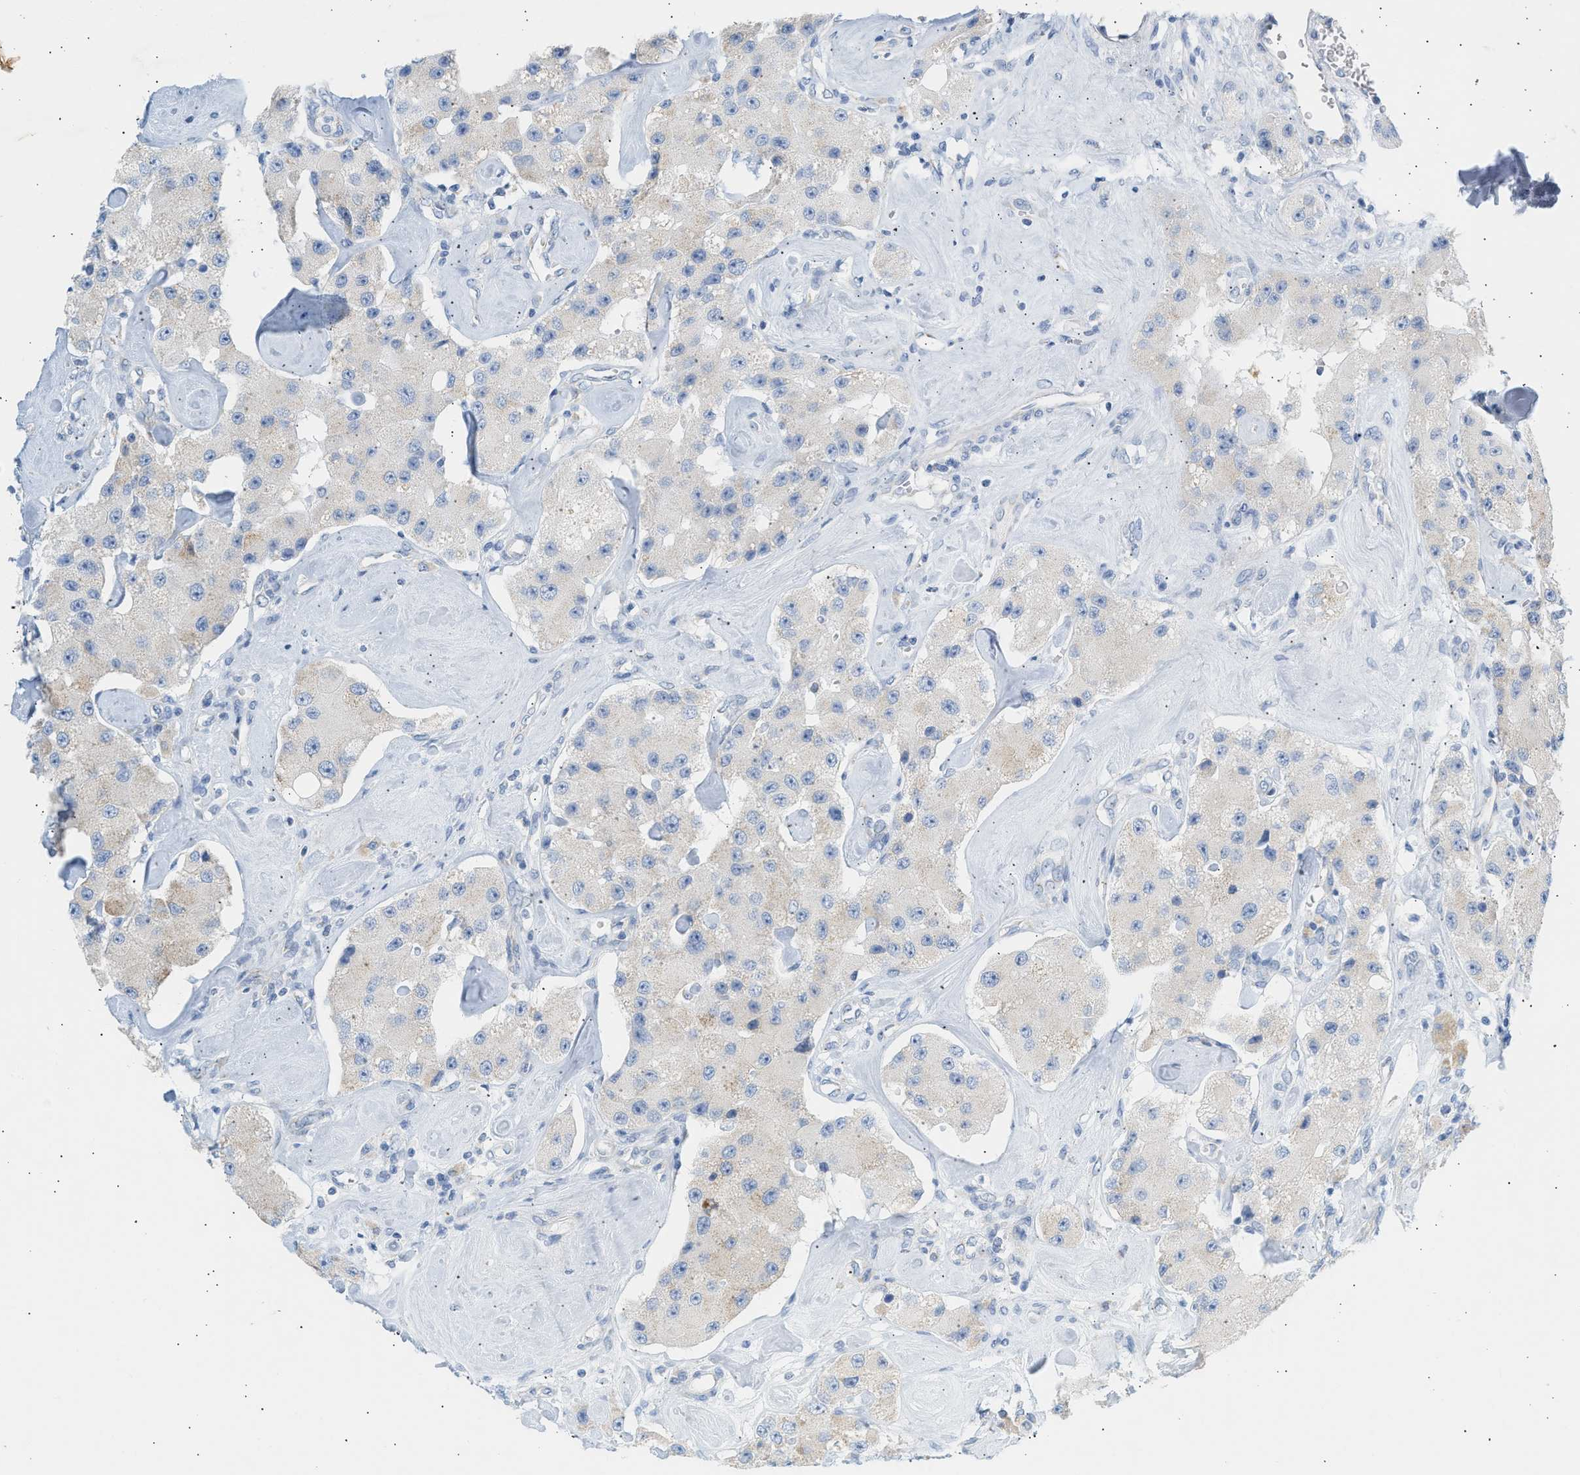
{"staining": {"intensity": "weak", "quantity": "<25%", "location": "cytoplasmic/membranous"}, "tissue": "carcinoid", "cell_type": "Tumor cells", "image_type": "cancer", "snomed": [{"axis": "morphology", "description": "Carcinoid, malignant, NOS"}, {"axis": "topography", "description": "Pancreas"}], "caption": "Tumor cells show no significant protein expression in carcinoid.", "gene": "NDUFS8", "patient": {"sex": "male", "age": 41}}